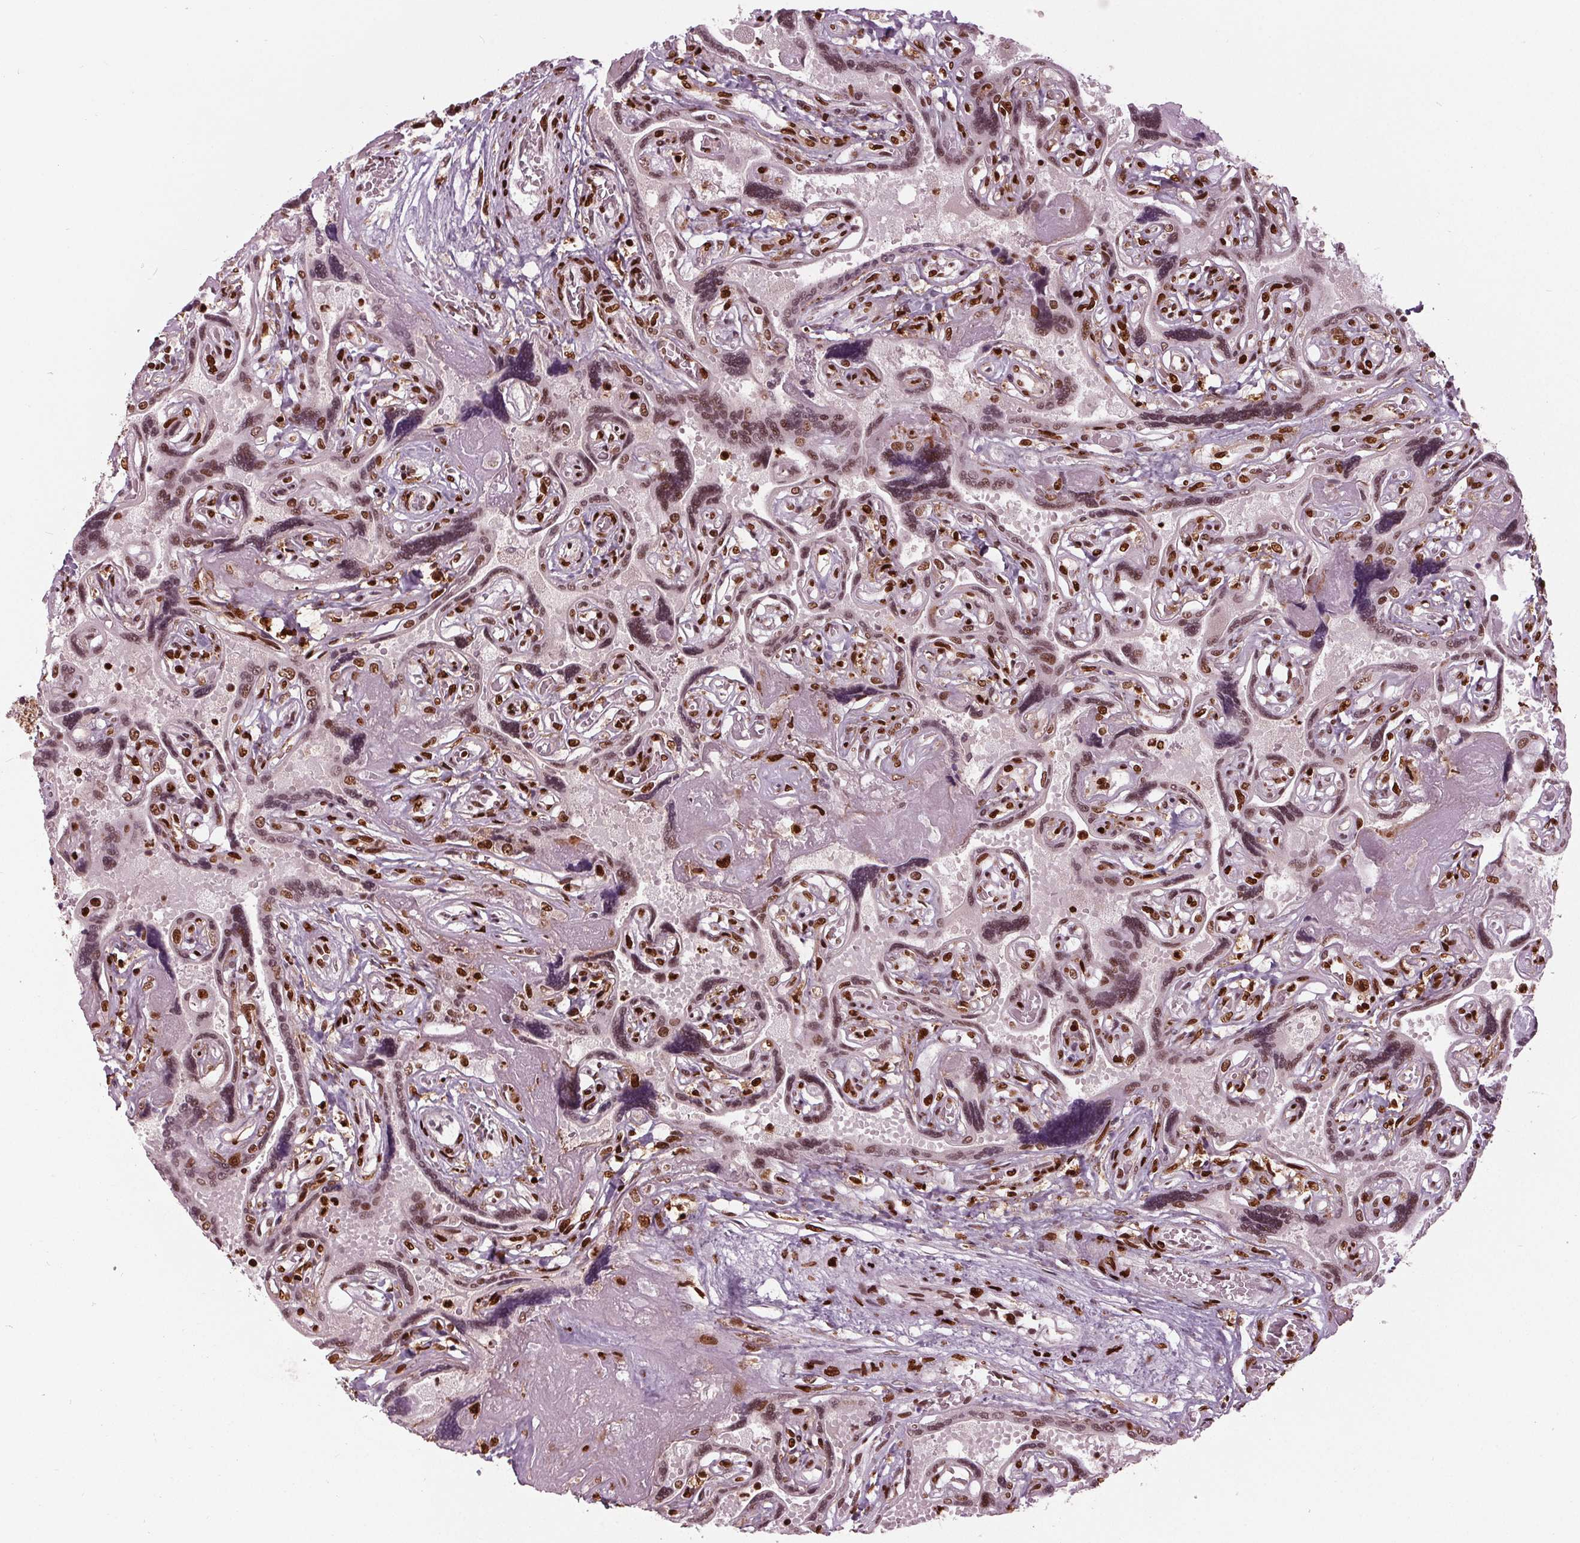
{"staining": {"intensity": "strong", "quantity": ">75%", "location": "nuclear"}, "tissue": "placenta", "cell_type": "Decidual cells", "image_type": "normal", "snomed": [{"axis": "morphology", "description": "Normal tissue, NOS"}, {"axis": "topography", "description": "Placenta"}], "caption": "Brown immunohistochemical staining in normal human placenta displays strong nuclear expression in approximately >75% of decidual cells. (brown staining indicates protein expression, while blue staining denotes nuclei).", "gene": "BRD4", "patient": {"sex": "female", "age": 32}}